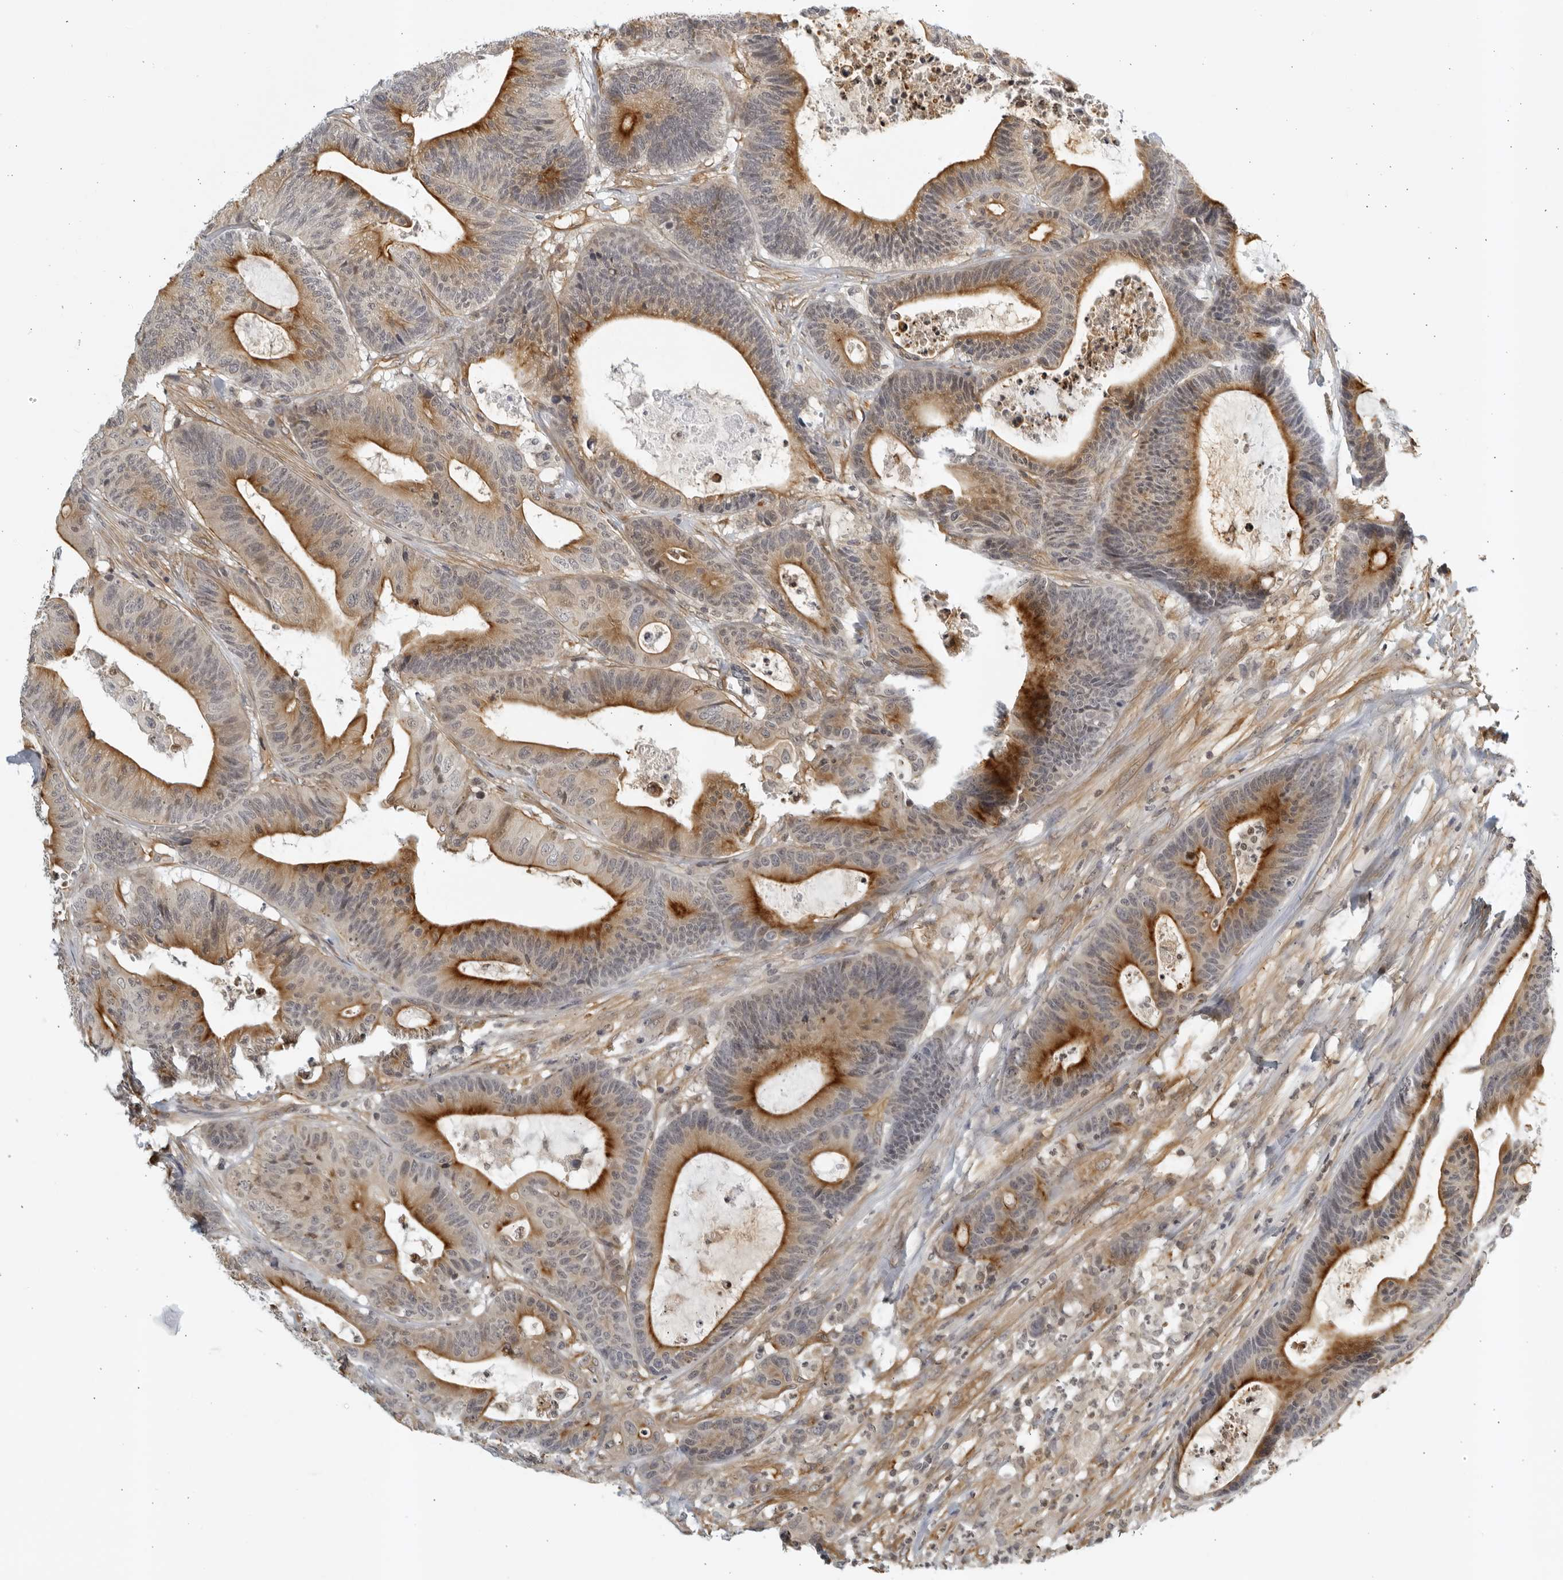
{"staining": {"intensity": "strong", "quantity": "25%-75%", "location": "cytoplasmic/membranous"}, "tissue": "colorectal cancer", "cell_type": "Tumor cells", "image_type": "cancer", "snomed": [{"axis": "morphology", "description": "Adenocarcinoma, NOS"}, {"axis": "topography", "description": "Colon"}], "caption": "A brown stain shows strong cytoplasmic/membranous expression of a protein in colorectal adenocarcinoma tumor cells.", "gene": "SERTAD4", "patient": {"sex": "female", "age": 84}}